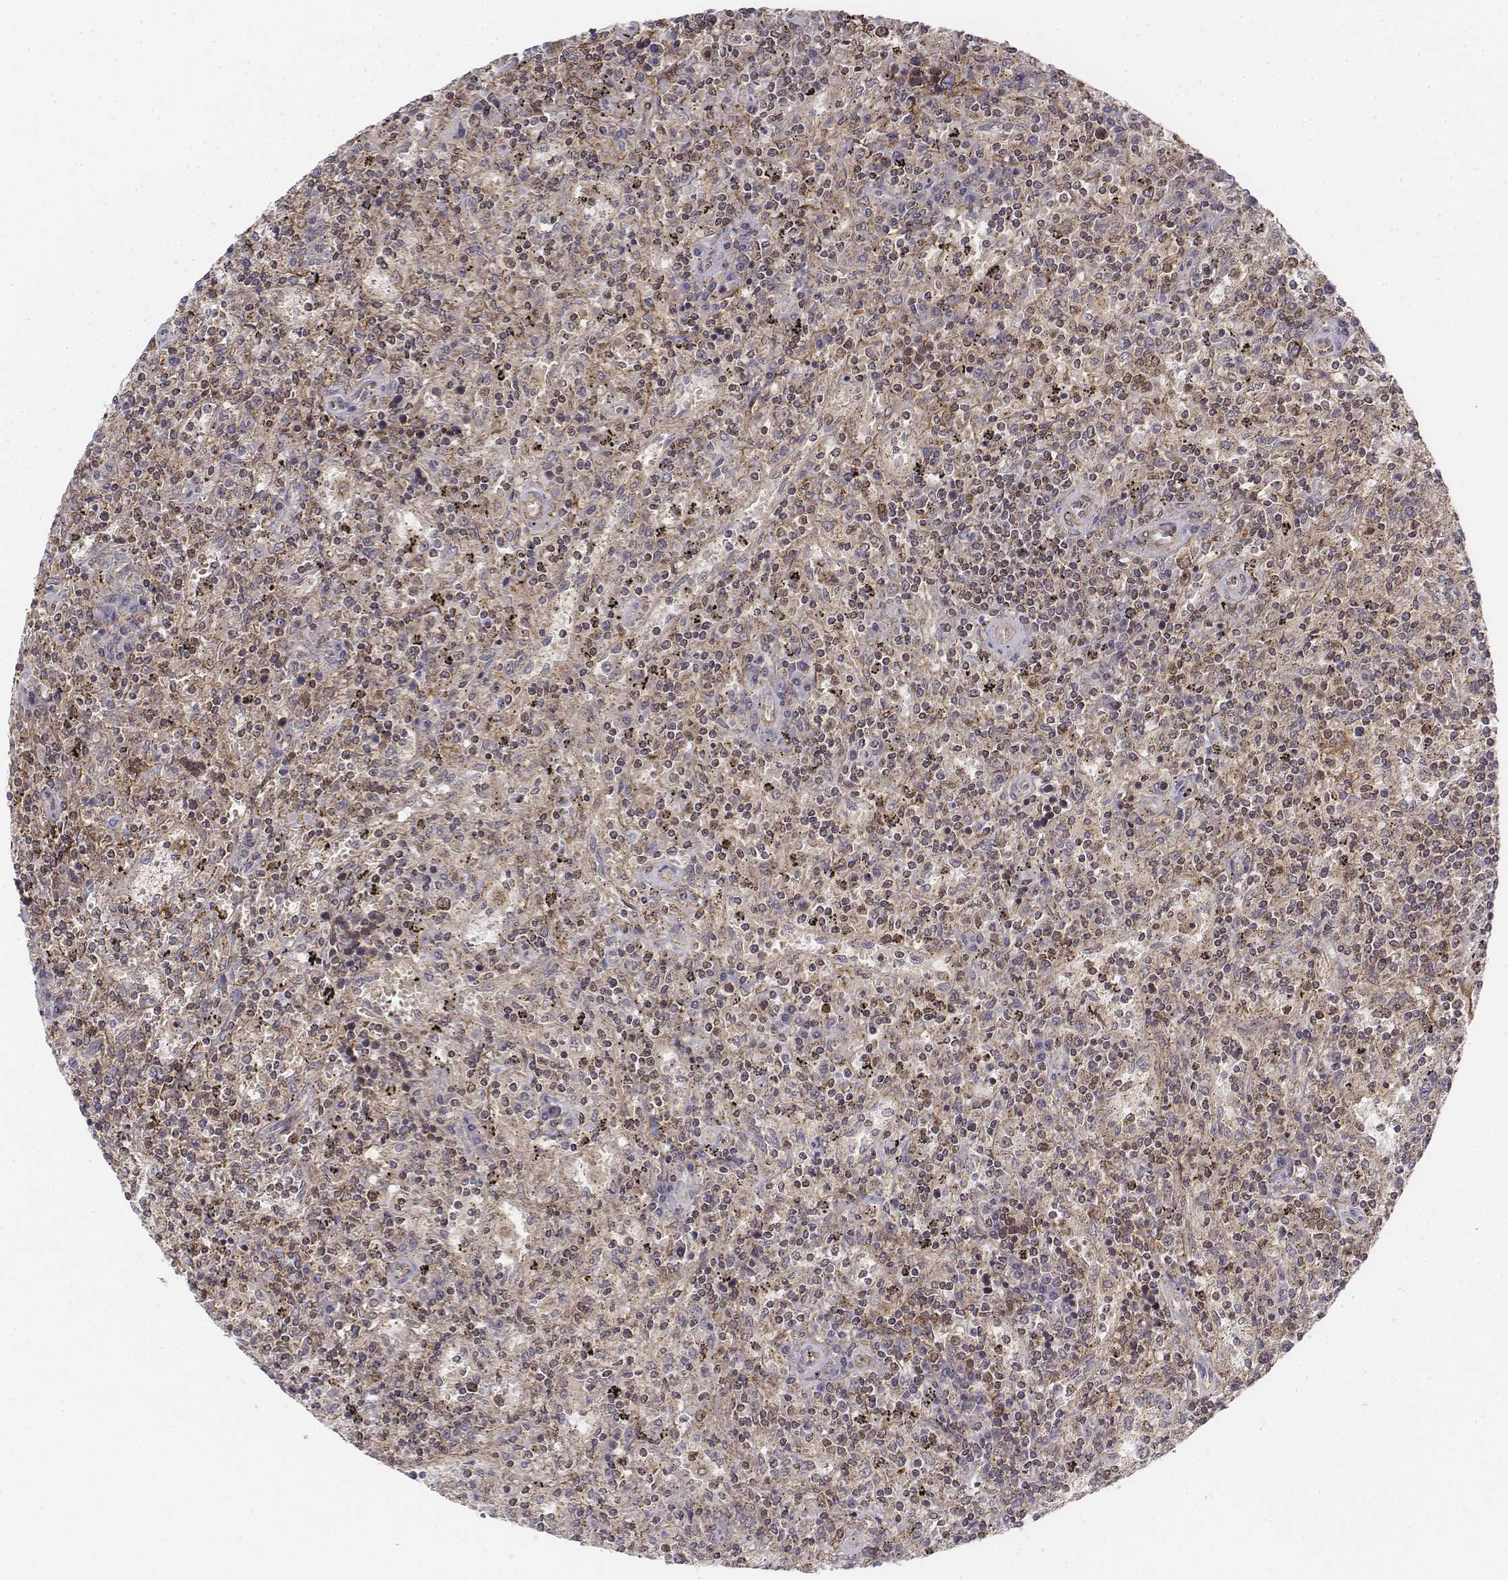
{"staining": {"intensity": "weak", "quantity": "<25%", "location": "cytoplasmic/membranous"}, "tissue": "lymphoma", "cell_type": "Tumor cells", "image_type": "cancer", "snomed": [{"axis": "morphology", "description": "Malignant lymphoma, non-Hodgkin's type, Low grade"}, {"axis": "topography", "description": "Spleen"}], "caption": "High magnification brightfield microscopy of lymphoma stained with DAB (3,3'-diaminobenzidine) (brown) and counterstained with hematoxylin (blue): tumor cells show no significant staining.", "gene": "ZFYVE19", "patient": {"sex": "male", "age": 62}}